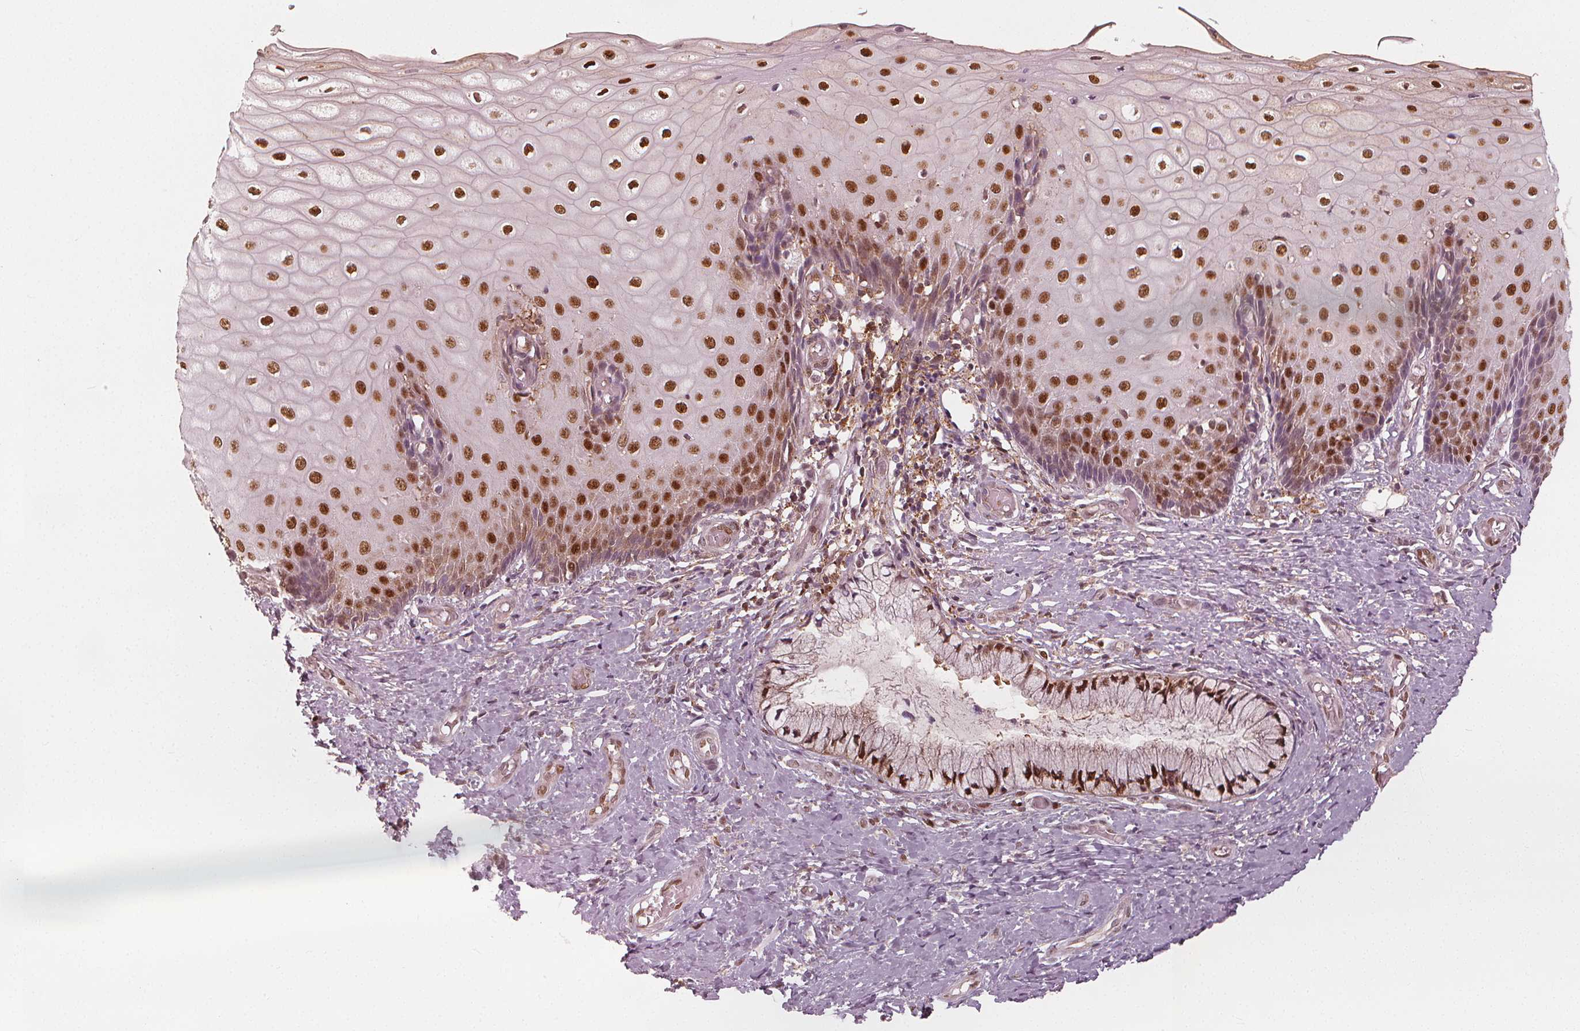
{"staining": {"intensity": "weak", "quantity": "25%-75%", "location": "cytoplasmic/membranous,nuclear"}, "tissue": "cervix", "cell_type": "Glandular cells", "image_type": "normal", "snomed": [{"axis": "morphology", "description": "Normal tissue, NOS"}, {"axis": "topography", "description": "Cervix"}], "caption": "Immunohistochemical staining of benign cervix displays weak cytoplasmic/membranous,nuclear protein staining in approximately 25%-75% of glandular cells.", "gene": "SQSTM1", "patient": {"sex": "female", "age": 37}}